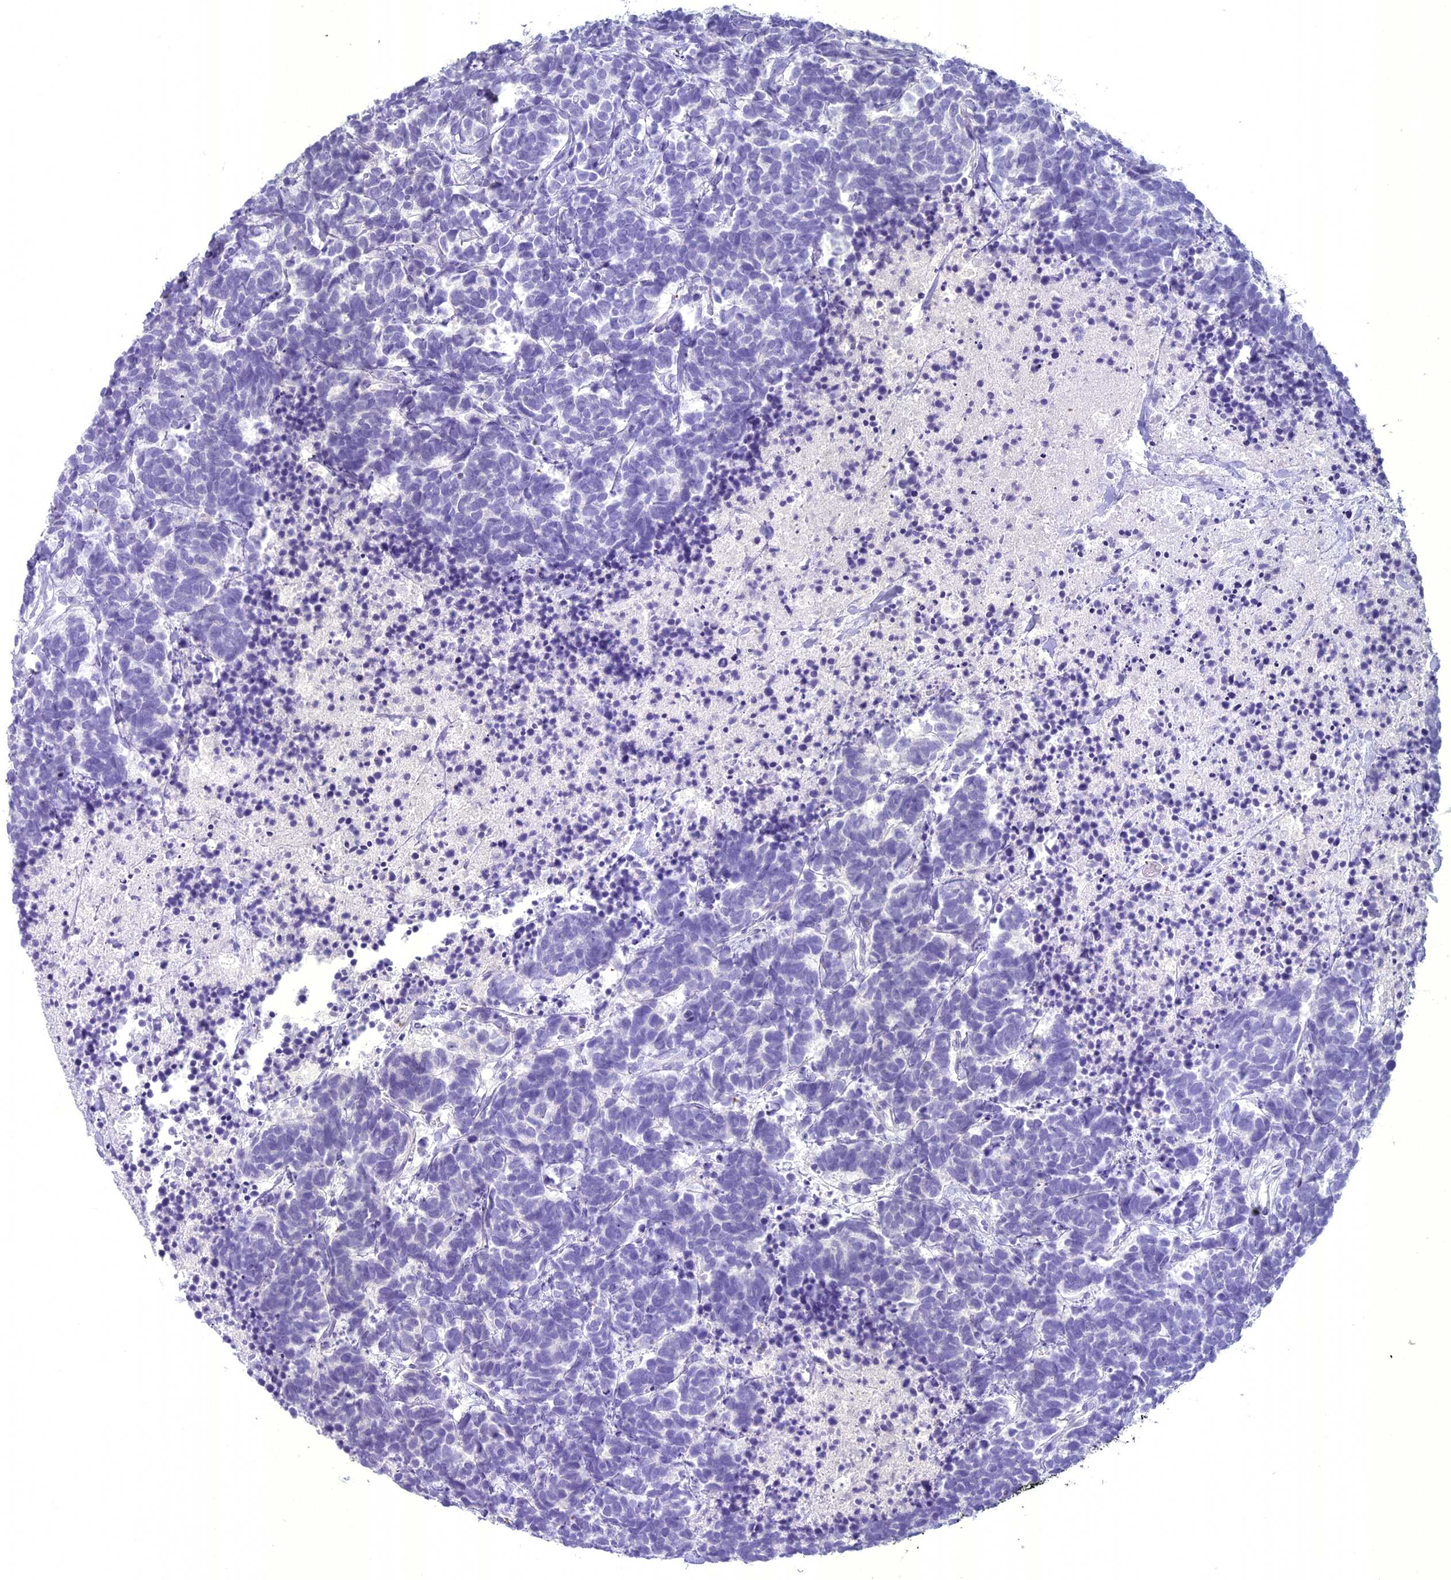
{"staining": {"intensity": "negative", "quantity": "none", "location": "none"}, "tissue": "carcinoid", "cell_type": "Tumor cells", "image_type": "cancer", "snomed": [{"axis": "morphology", "description": "Carcinoma, NOS"}, {"axis": "morphology", "description": "Carcinoid, malignant, NOS"}, {"axis": "topography", "description": "Prostate"}], "caption": "Immunohistochemistry (IHC) of carcinoma displays no positivity in tumor cells.", "gene": "UNC80", "patient": {"sex": "male", "age": 57}}